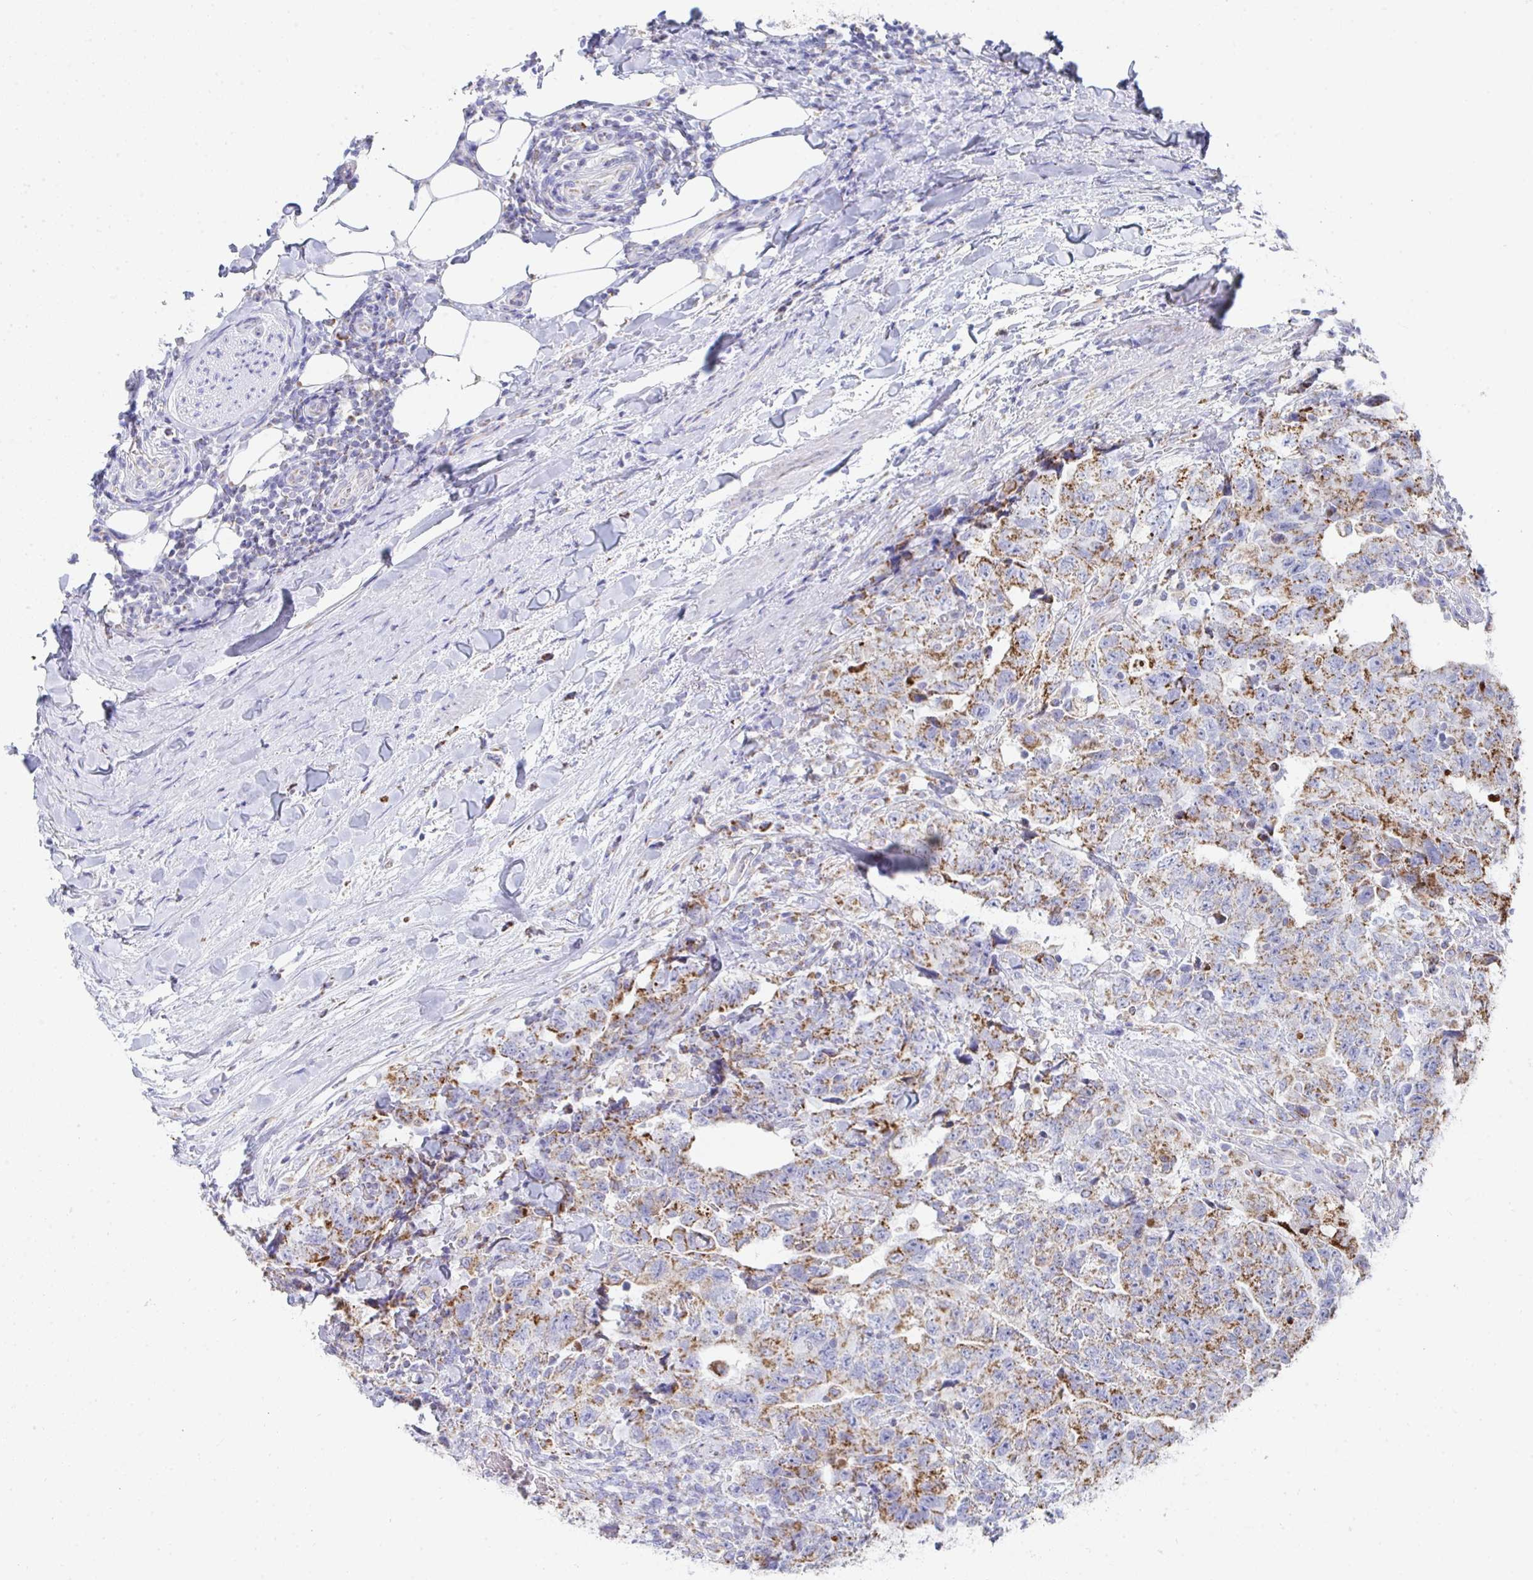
{"staining": {"intensity": "moderate", "quantity": "25%-75%", "location": "cytoplasmic/membranous"}, "tissue": "testis cancer", "cell_type": "Tumor cells", "image_type": "cancer", "snomed": [{"axis": "morphology", "description": "Carcinoma, Embryonal, NOS"}, {"axis": "topography", "description": "Testis"}], "caption": "Immunohistochemistry (IHC) (DAB) staining of embryonal carcinoma (testis) displays moderate cytoplasmic/membranous protein positivity in approximately 25%-75% of tumor cells.", "gene": "AIFM1", "patient": {"sex": "male", "age": 24}}